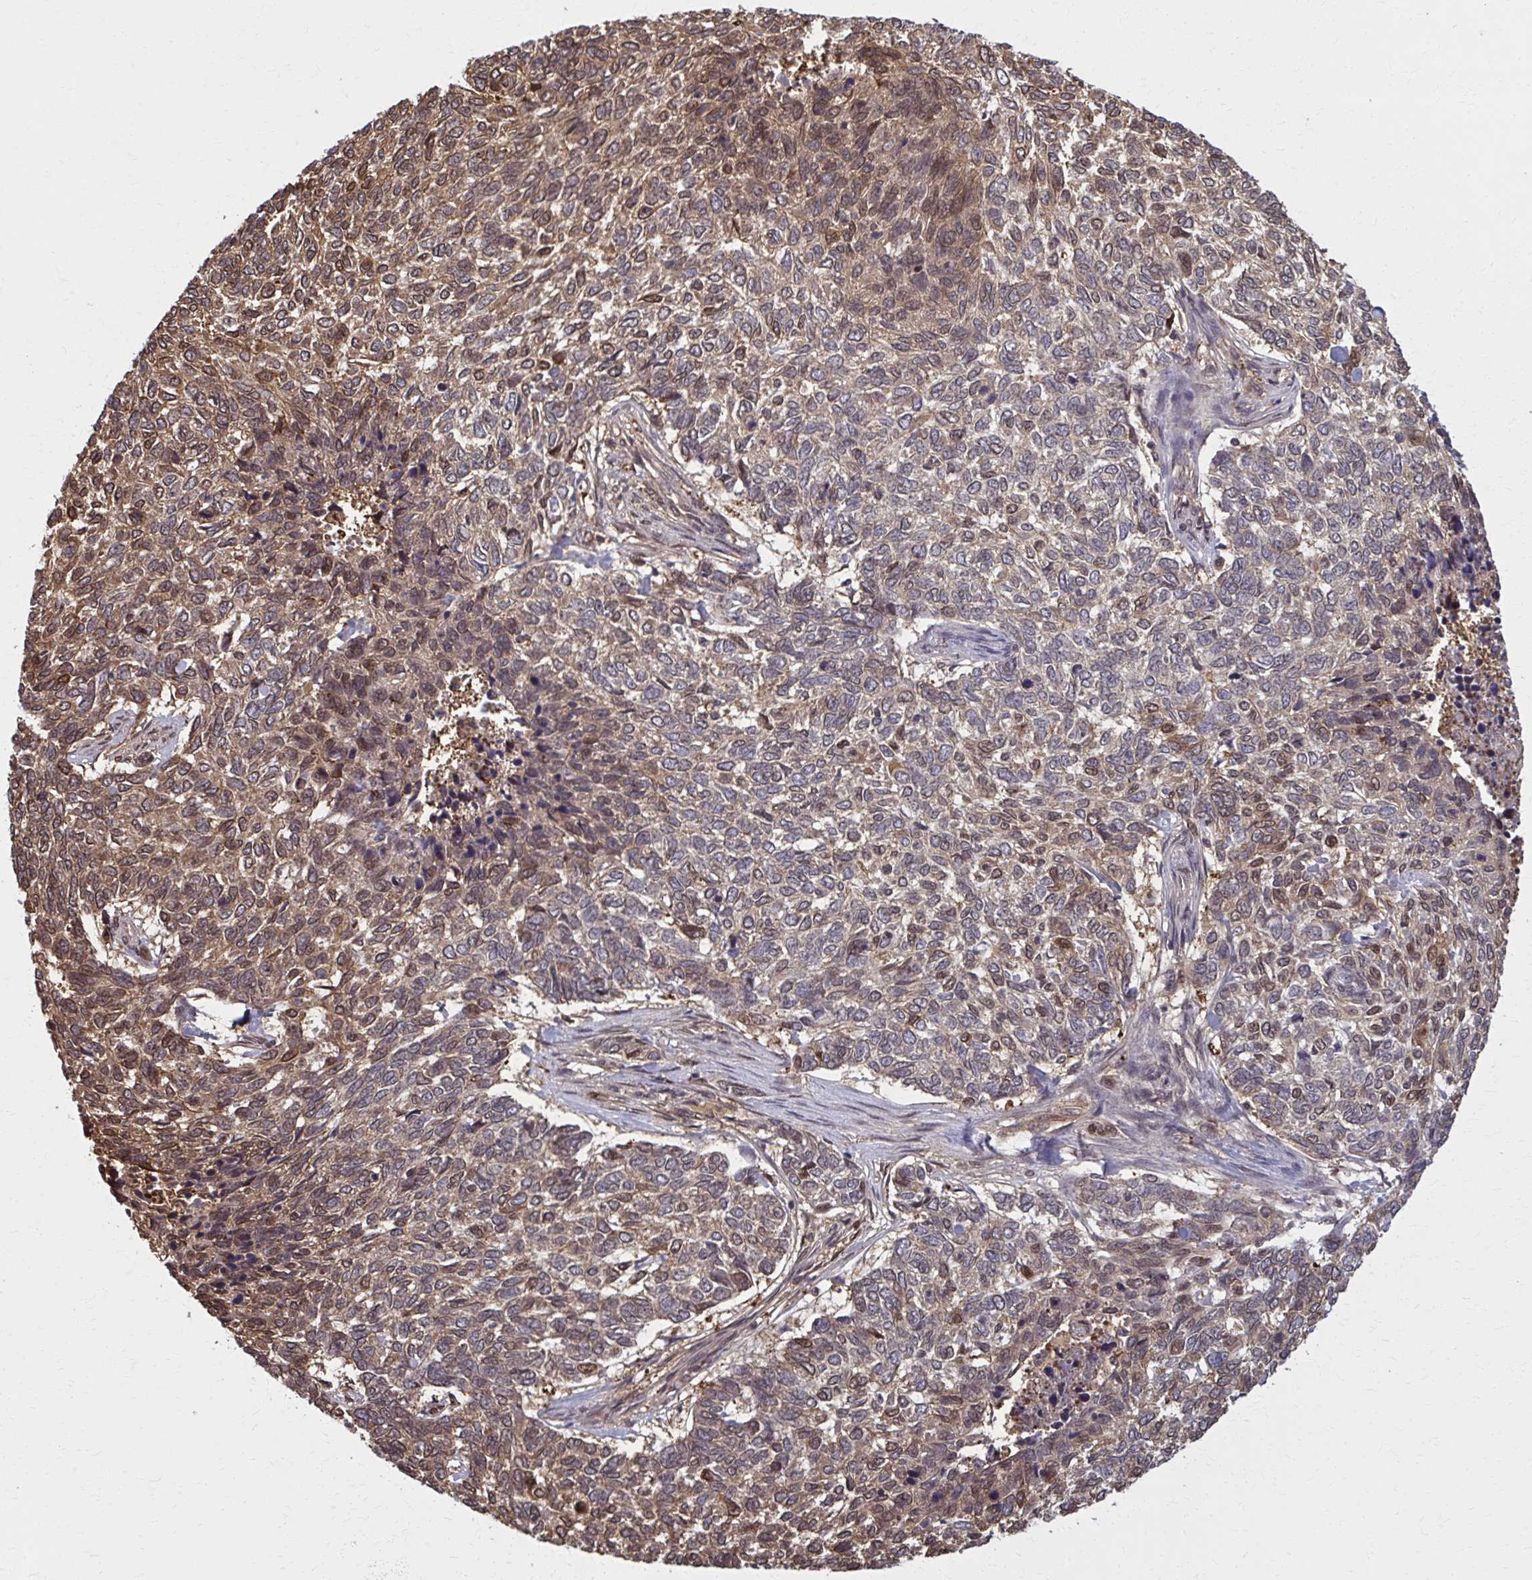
{"staining": {"intensity": "moderate", "quantity": "25%-75%", "location": "cytoplasmic/membranous,nuclear"}, "tissue": "skin cancer", "cell_type": "Tumor cells", "image_type": "cancer", "snomed": [{"axis": "morphology", "description": "Basal cell carcinoma"}, {"axis": "topography", "description": "Skin"}], "caption": "Skin cancer stained for a protein displays moderate cytoplasmic/membranous and nuclear positivity in tumor cells.", "gene": "MDH1", "patient": {"sex": "female", "age": 65}}